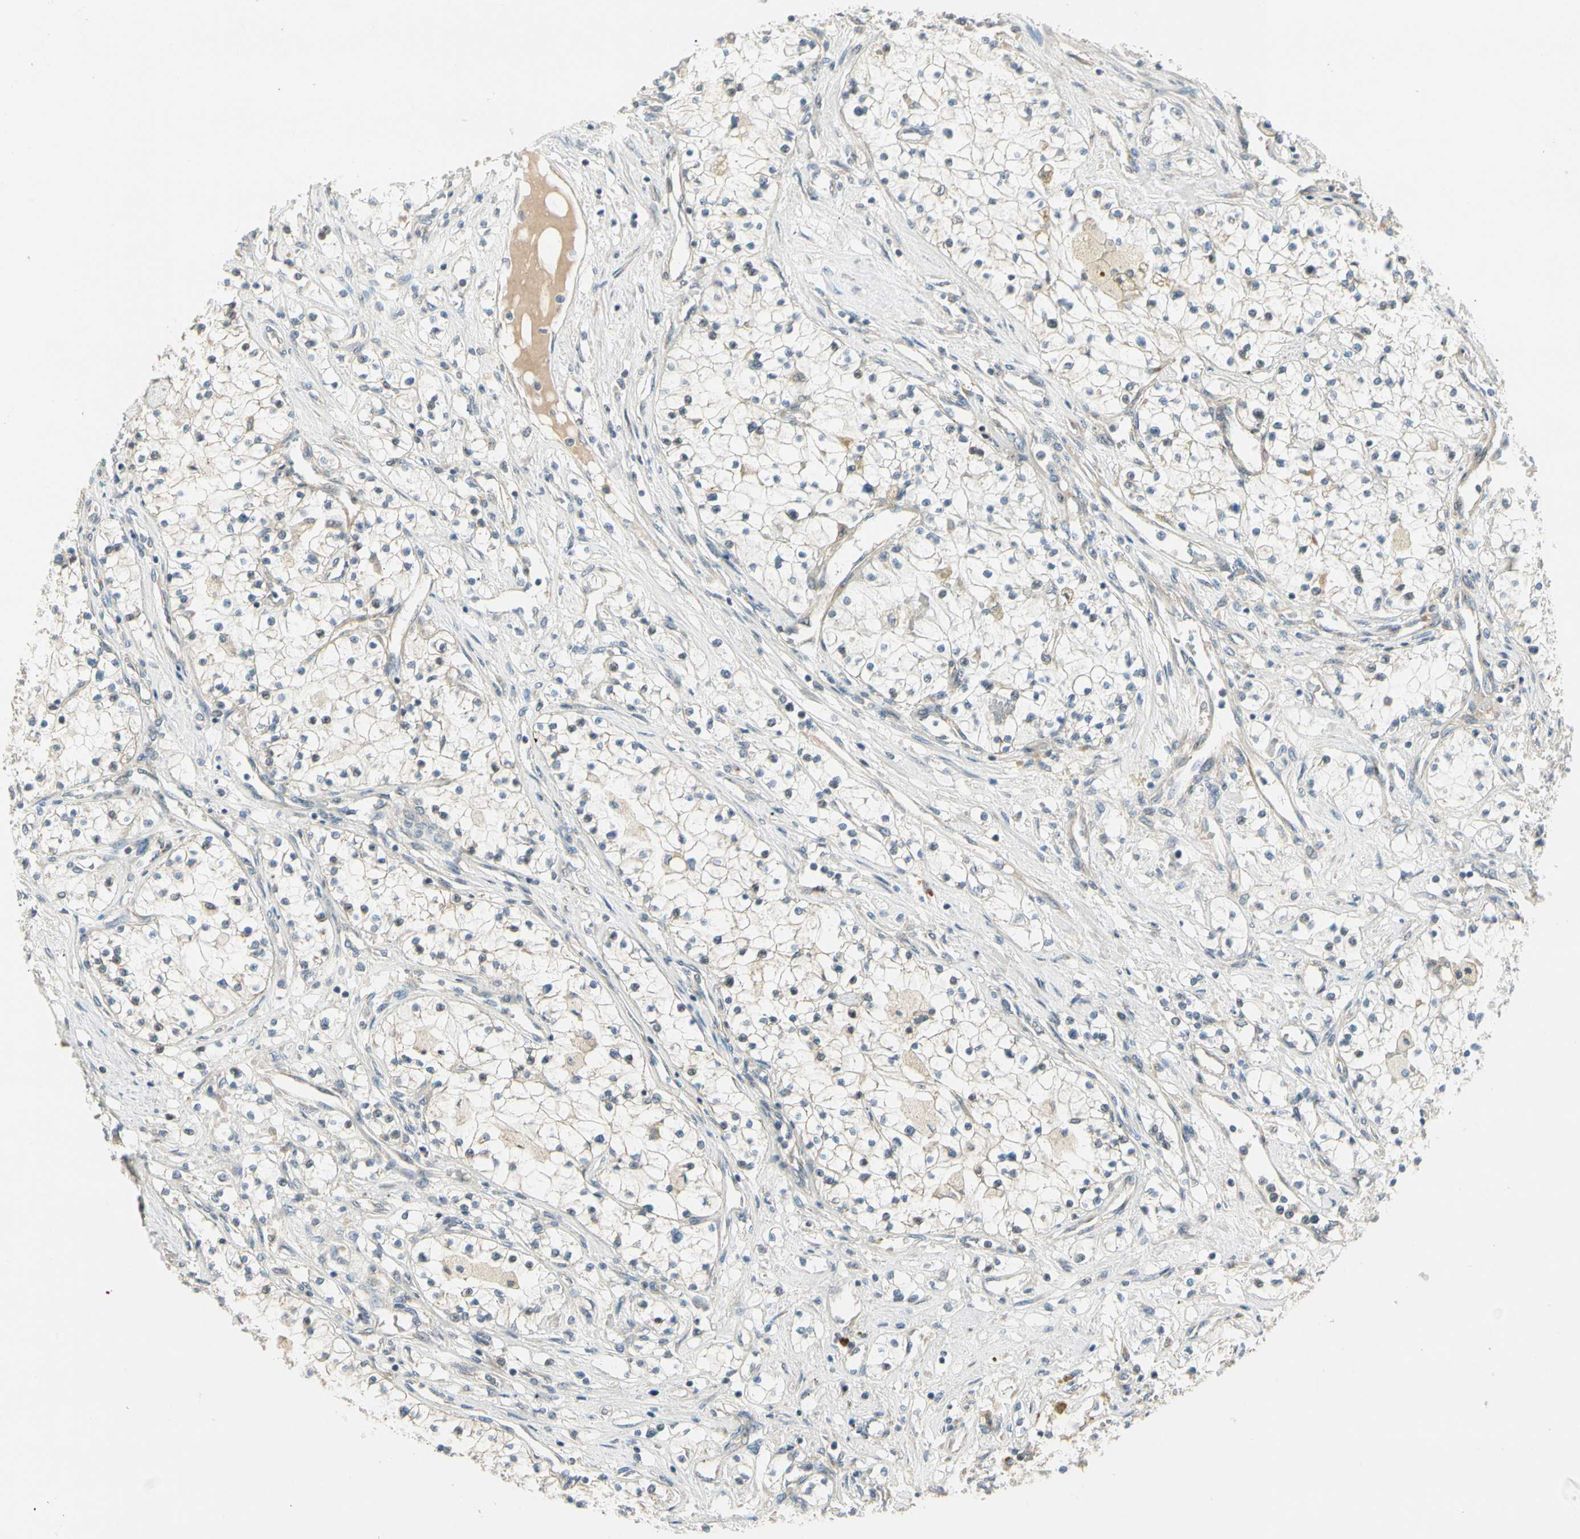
{"staining": {"intensity": "negative", "quantity": "none", "location": "none"}, "tissue": "renal cancer", "cell_type": "Tumor cells", "image_type": "cancer", "snomed": [{"axis": "morphology", "description": "Adenocarcinoma, NOS"}, {"axis": "topography", "description": "Kidney"}], "caption": "Tumor cells are negative for brown protein staining in renal cancer (adenocarcinoma).", "gene": "PCDHB15", "patient": {"sex": "male", "age": 68}}